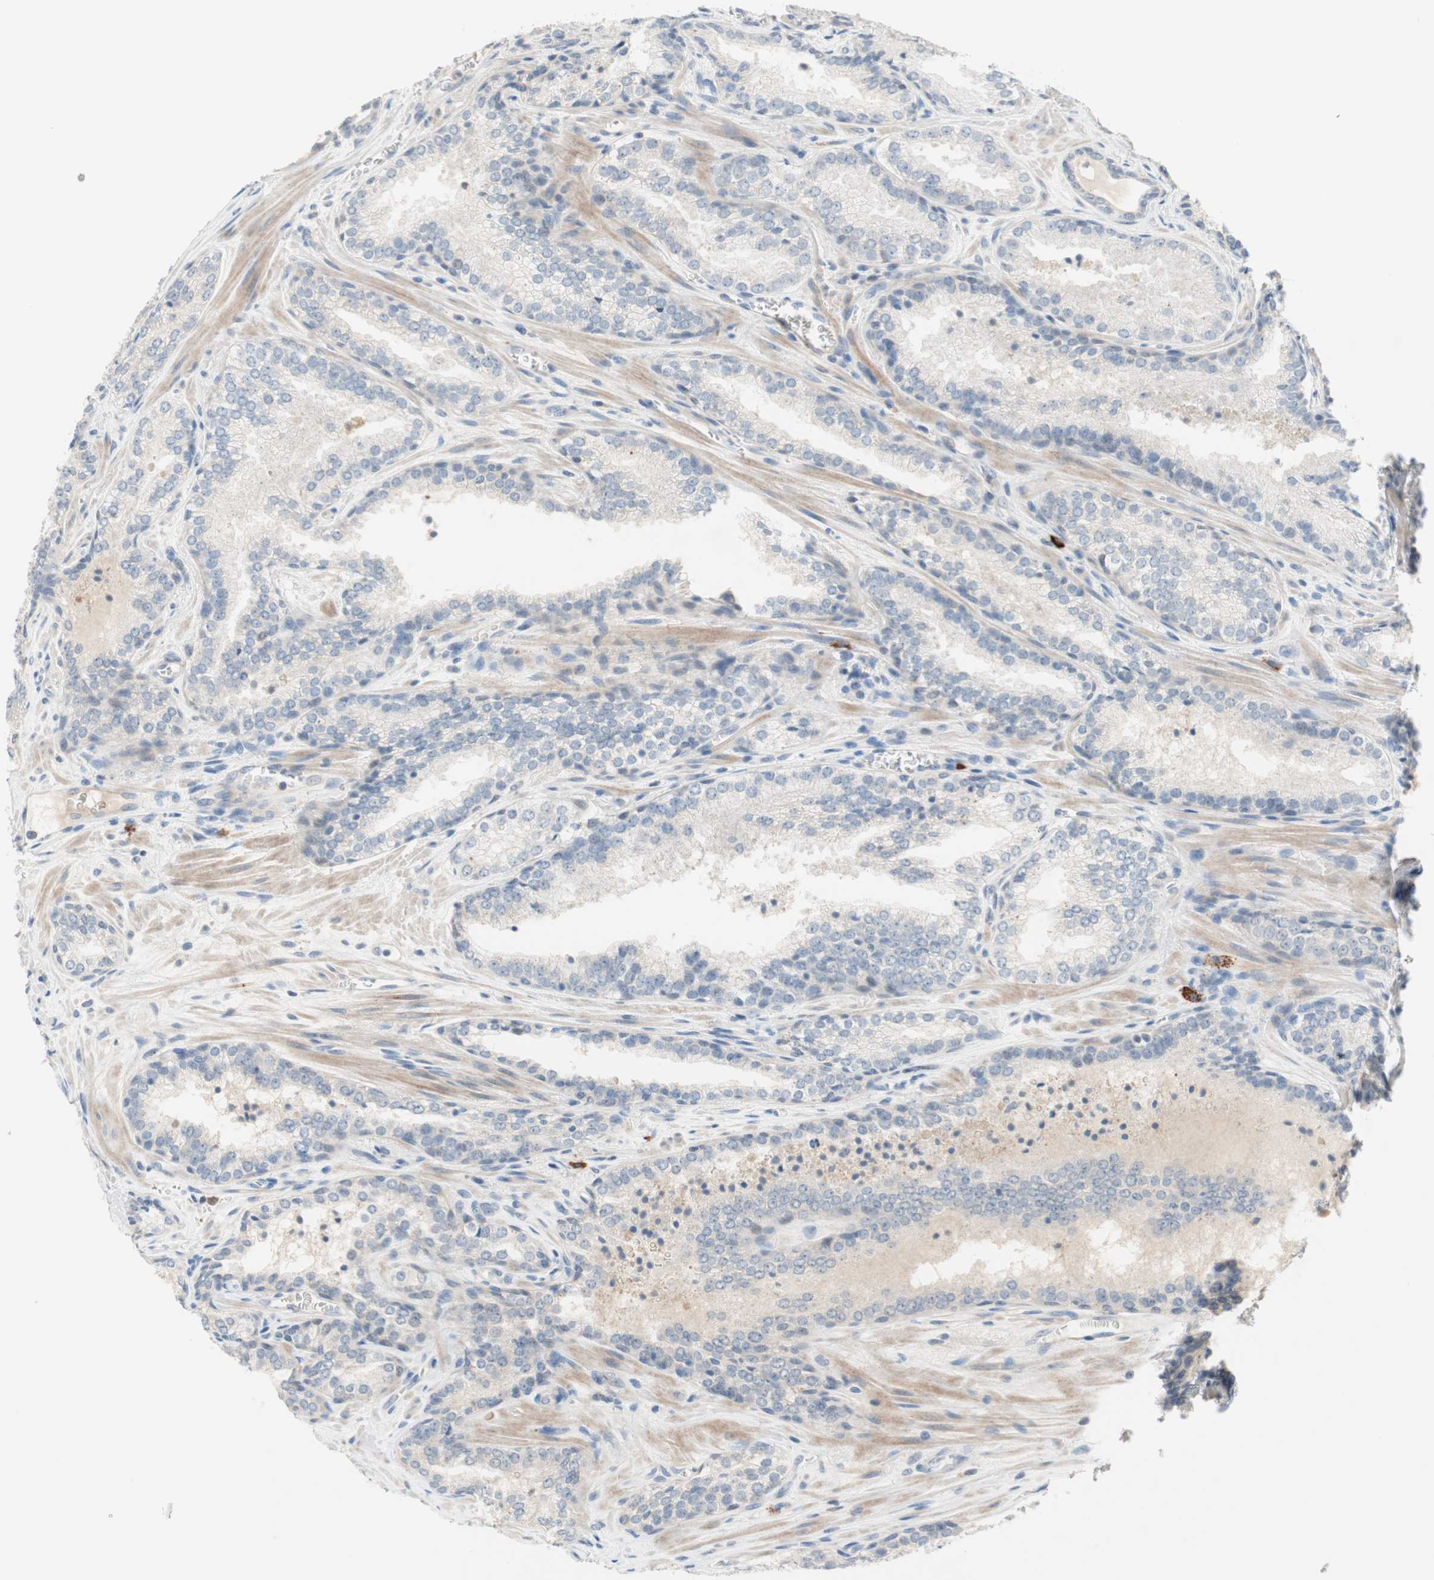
{"staining": {"intensity": "negative", "quantity": "none", "location": "none"}, "tissue": "prostate cancer", "cell_type": "Tumor cells", "image_type": "cancer", "snomed": [{"axis": "morphology", "description": "Adenocarcinoma, Low grade"}, {"axis": "topography", "description": "Prostate"}], "caption": "The immunohistochemistry (IHC) micrograph has no significant staining in tumor cells of prostate low-grade adenocarcinoma tissue. (Stains: DAB (3,3'-diaminobenzidine) IHC with hematoxylin counter stain, Microscopy: brightfield microscopy at high magnification).", "gene": "PDZK1", "patient": {"sex": "male", "age": 60}}